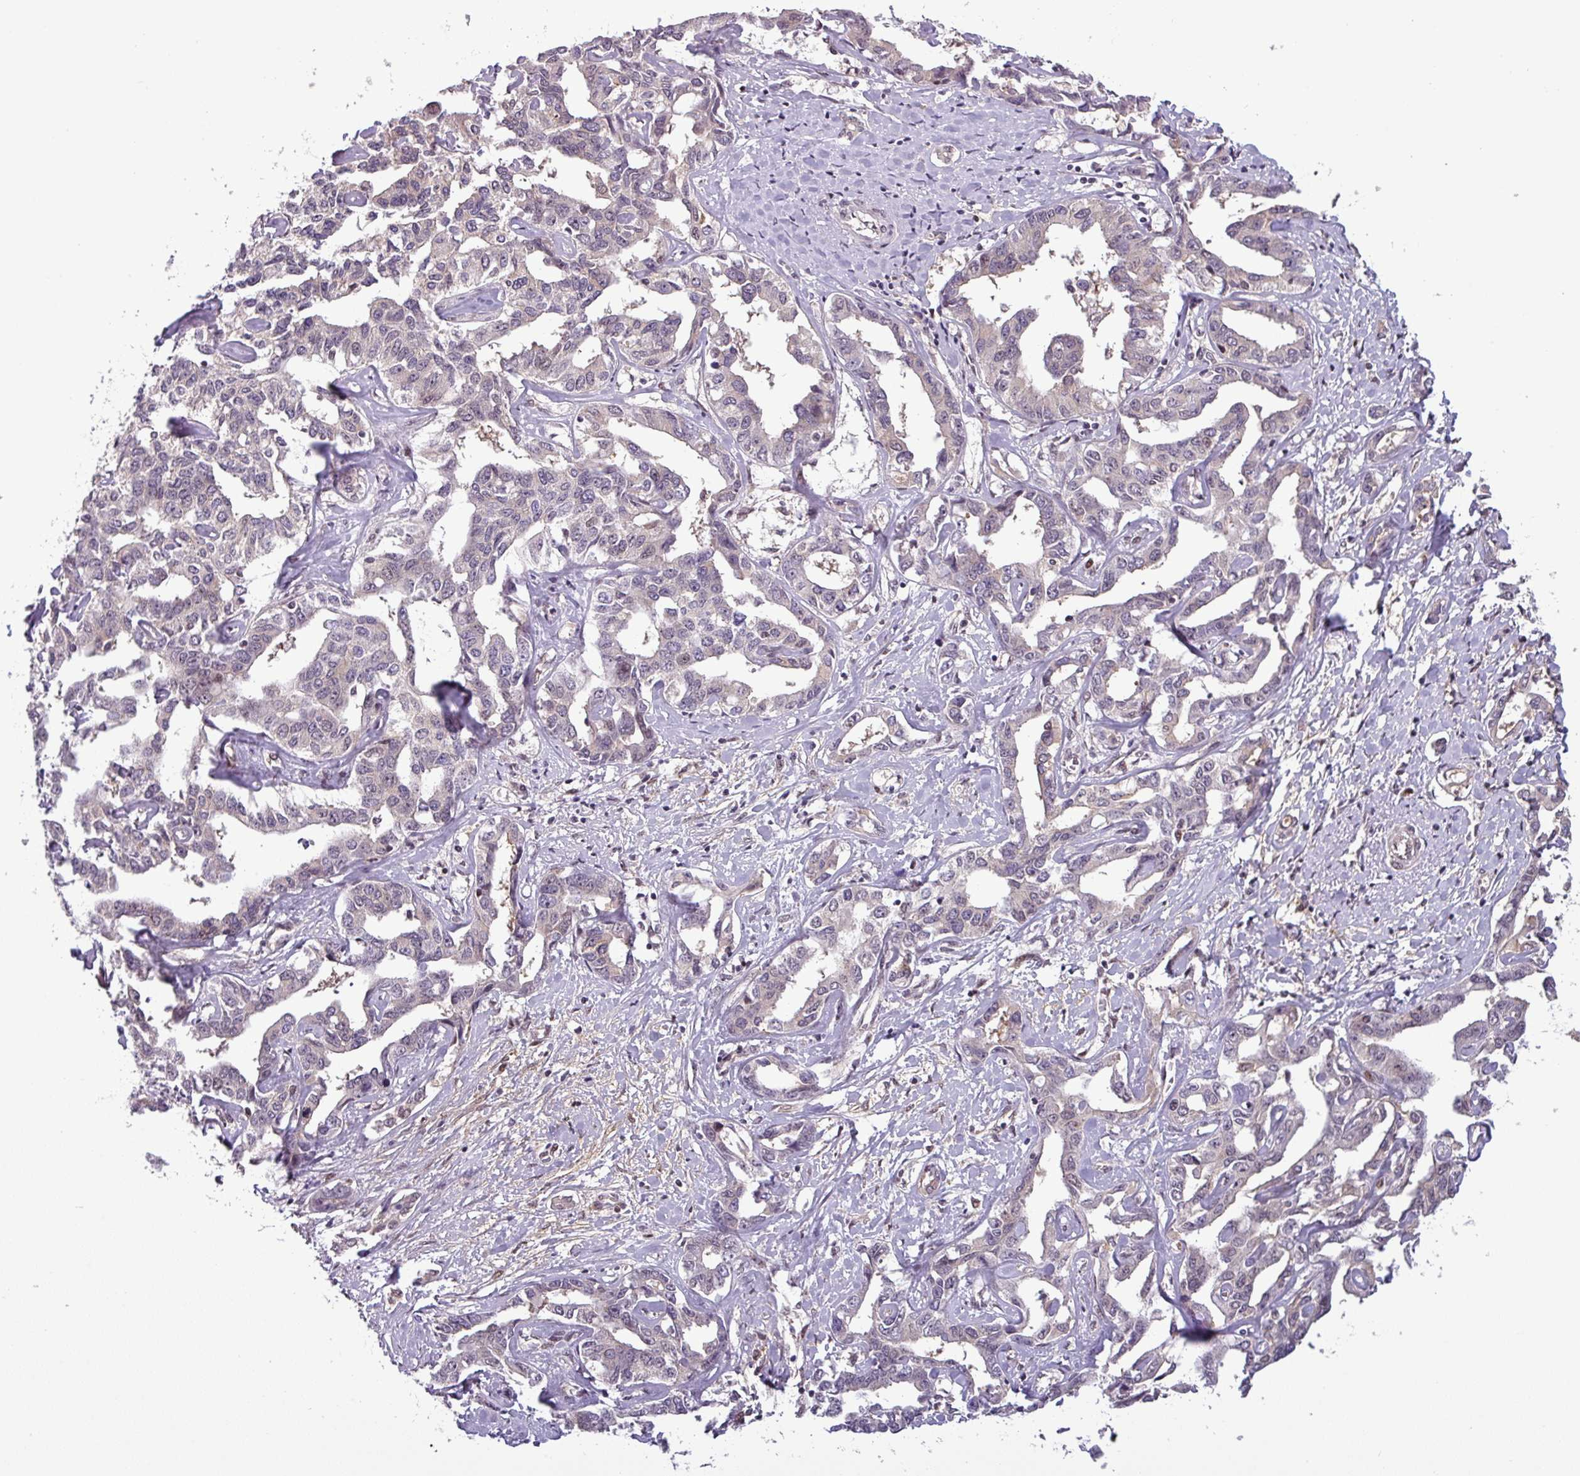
{"staining": {"intensity": "weak", "quantity": "<25%", "location": "cytoplasmic/membranous,nuclear"}, "tissue": "liver cancer", "cell_type": "Tumor cells", "image_type": "cancer", "snomed": [{"axis": "morphology", "description": "Cholangiocarcinoma"}, {"axis": "topography", "description": "Liver"}], "caption": "This is an immunohistochemistry micrograph of human liver cancer (cholangiocarcinoma). There is no expression in tumor cells.", "gene": "NPFFR1", "patient": {"sex": "male", "age": 59}}